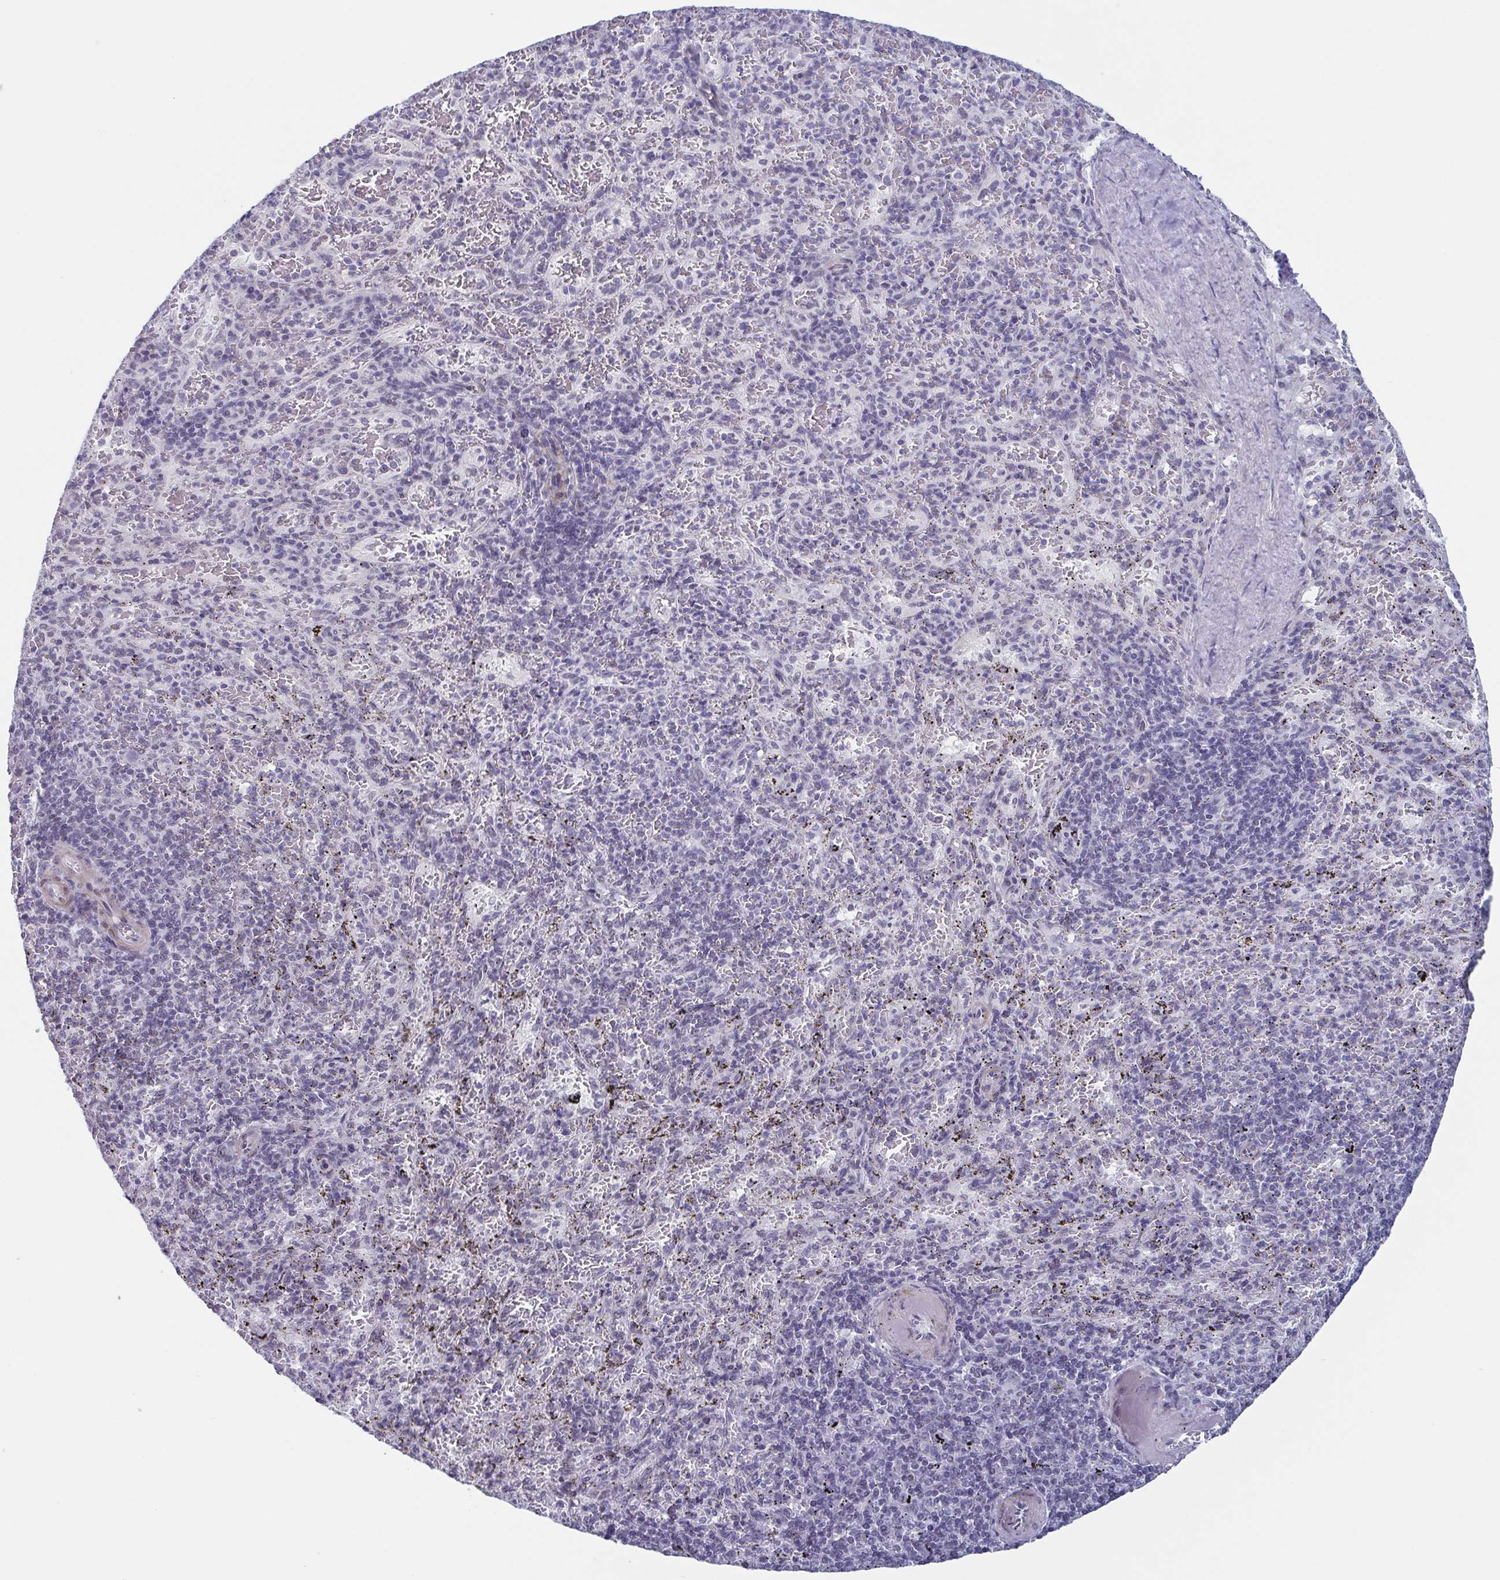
{"staining": {"intensity": "negative", "quantity": "none", "location": "none"}, "tissue": "spleen", "cell_type": "Cells in red pulp", "image_type": "normal", "snomed": [{"axis": "morphology", "description": "Normal tissue, NOS"}, {"axis": "topography", "description": "Spleen"}], "caption": "Cells in red pulp show no significant expression in normal spleen. (DAB (3,3'-diaminobenzidine) IHC with hematoxylin counter stain).", "gene": "TMEM92", "patient": {"sex": "male", "age": 57}}